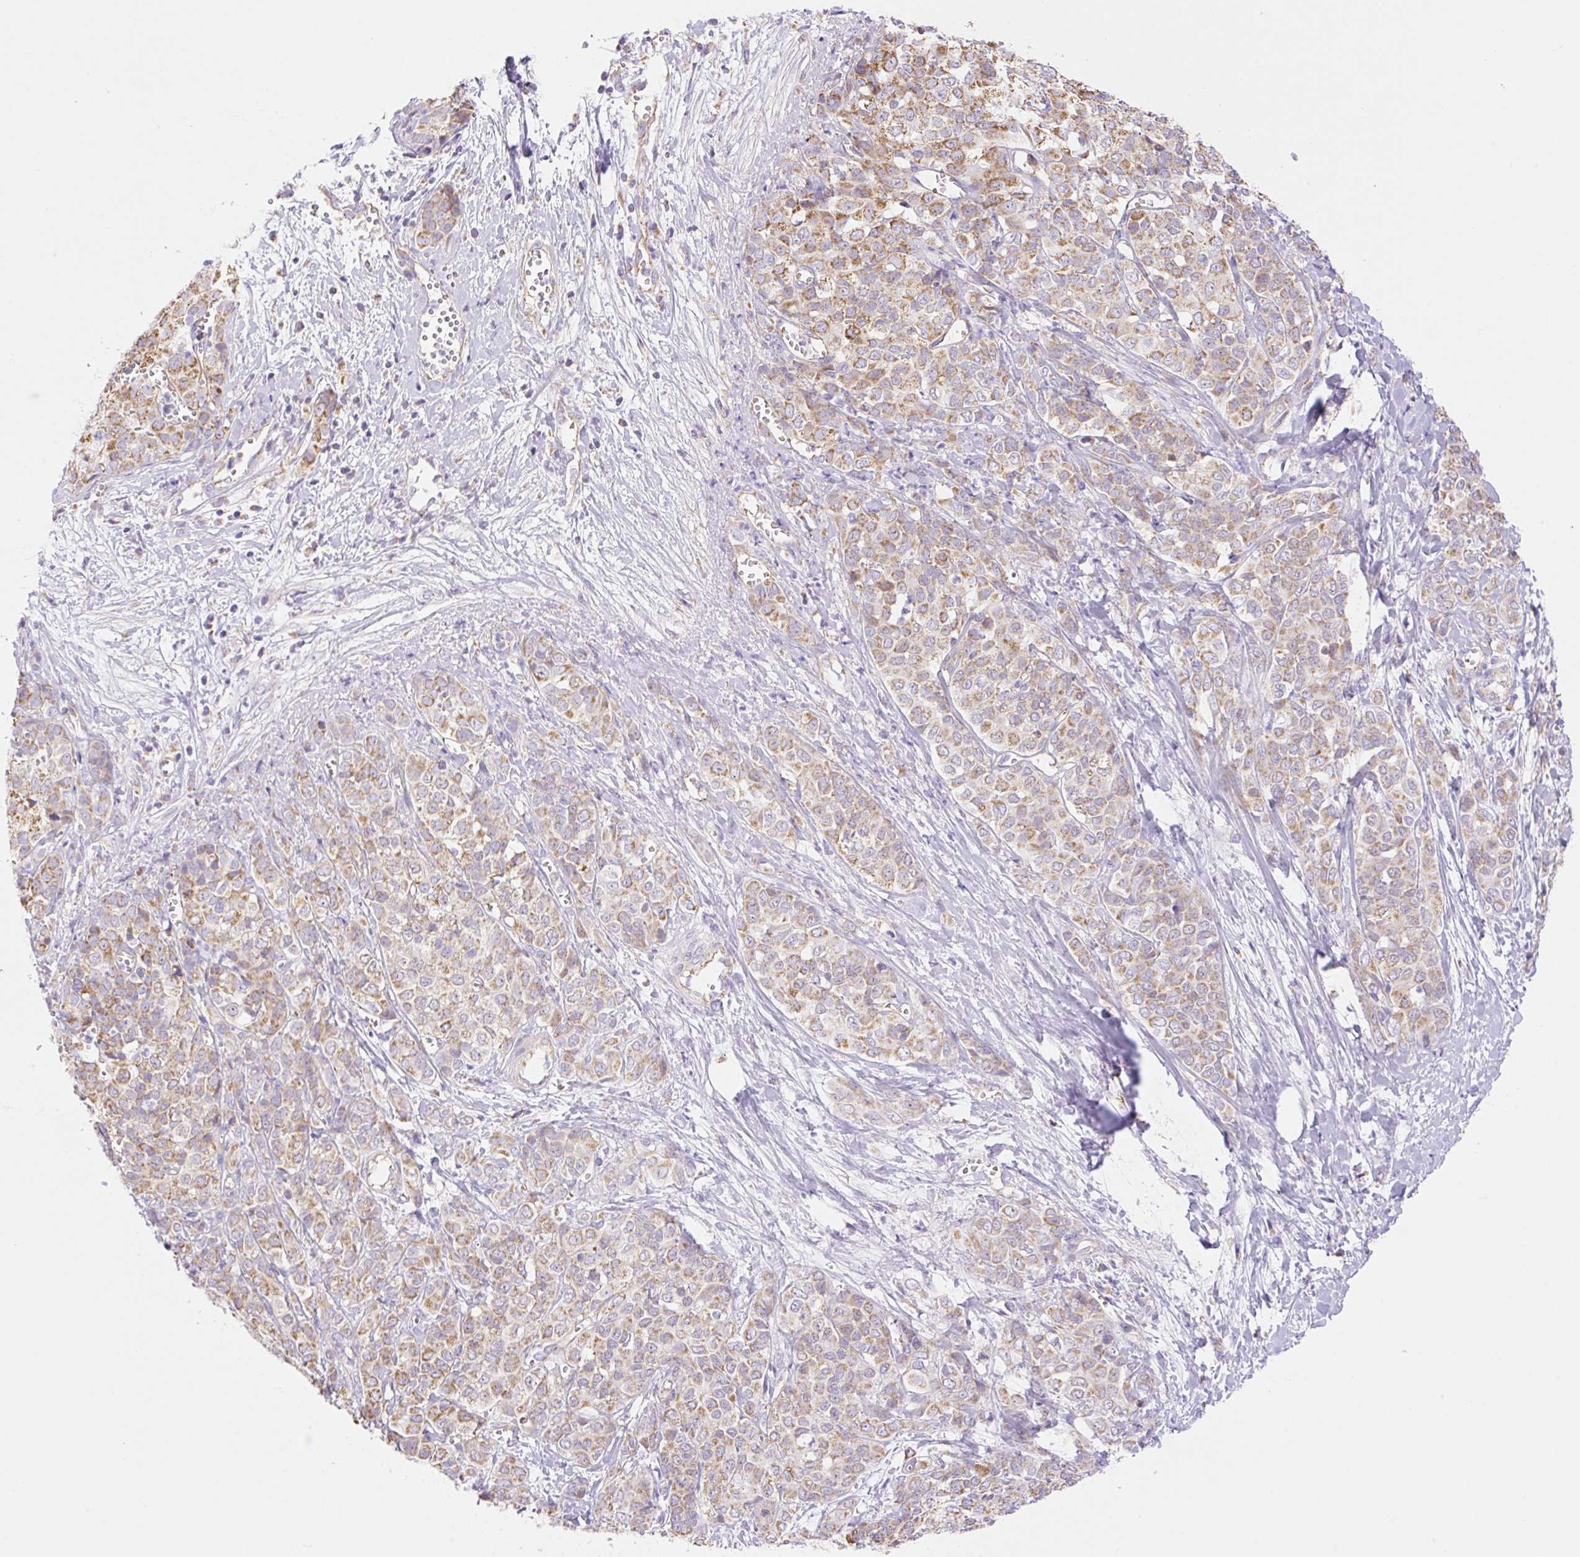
{"staining": {"intensity": "moderate", "quantity": "25%-75%", "location": "cytoplasmic/membranous"}, "tissue": "liver cancer", "cell_type": "Tumor cells", "image_type": "cancer", "snomed": [{"axis": "morphology", "description": "Cholangiocarcinoma"}, {"axis": "topography", "description": "Liver"}], "caption": "Protein expression analysis of human liver cancer reveals moderate cytoplasmic/membranous positivity in approximately 25%-75% of tumor cells. Using DAB (3,3'-diaminobenzidine) (brown) and hematoxylin (blue) stains, captured at high magnification using brightfield microscopy.", "gene": "ESAM", "patient": {"sex": "female", "age": 77}}